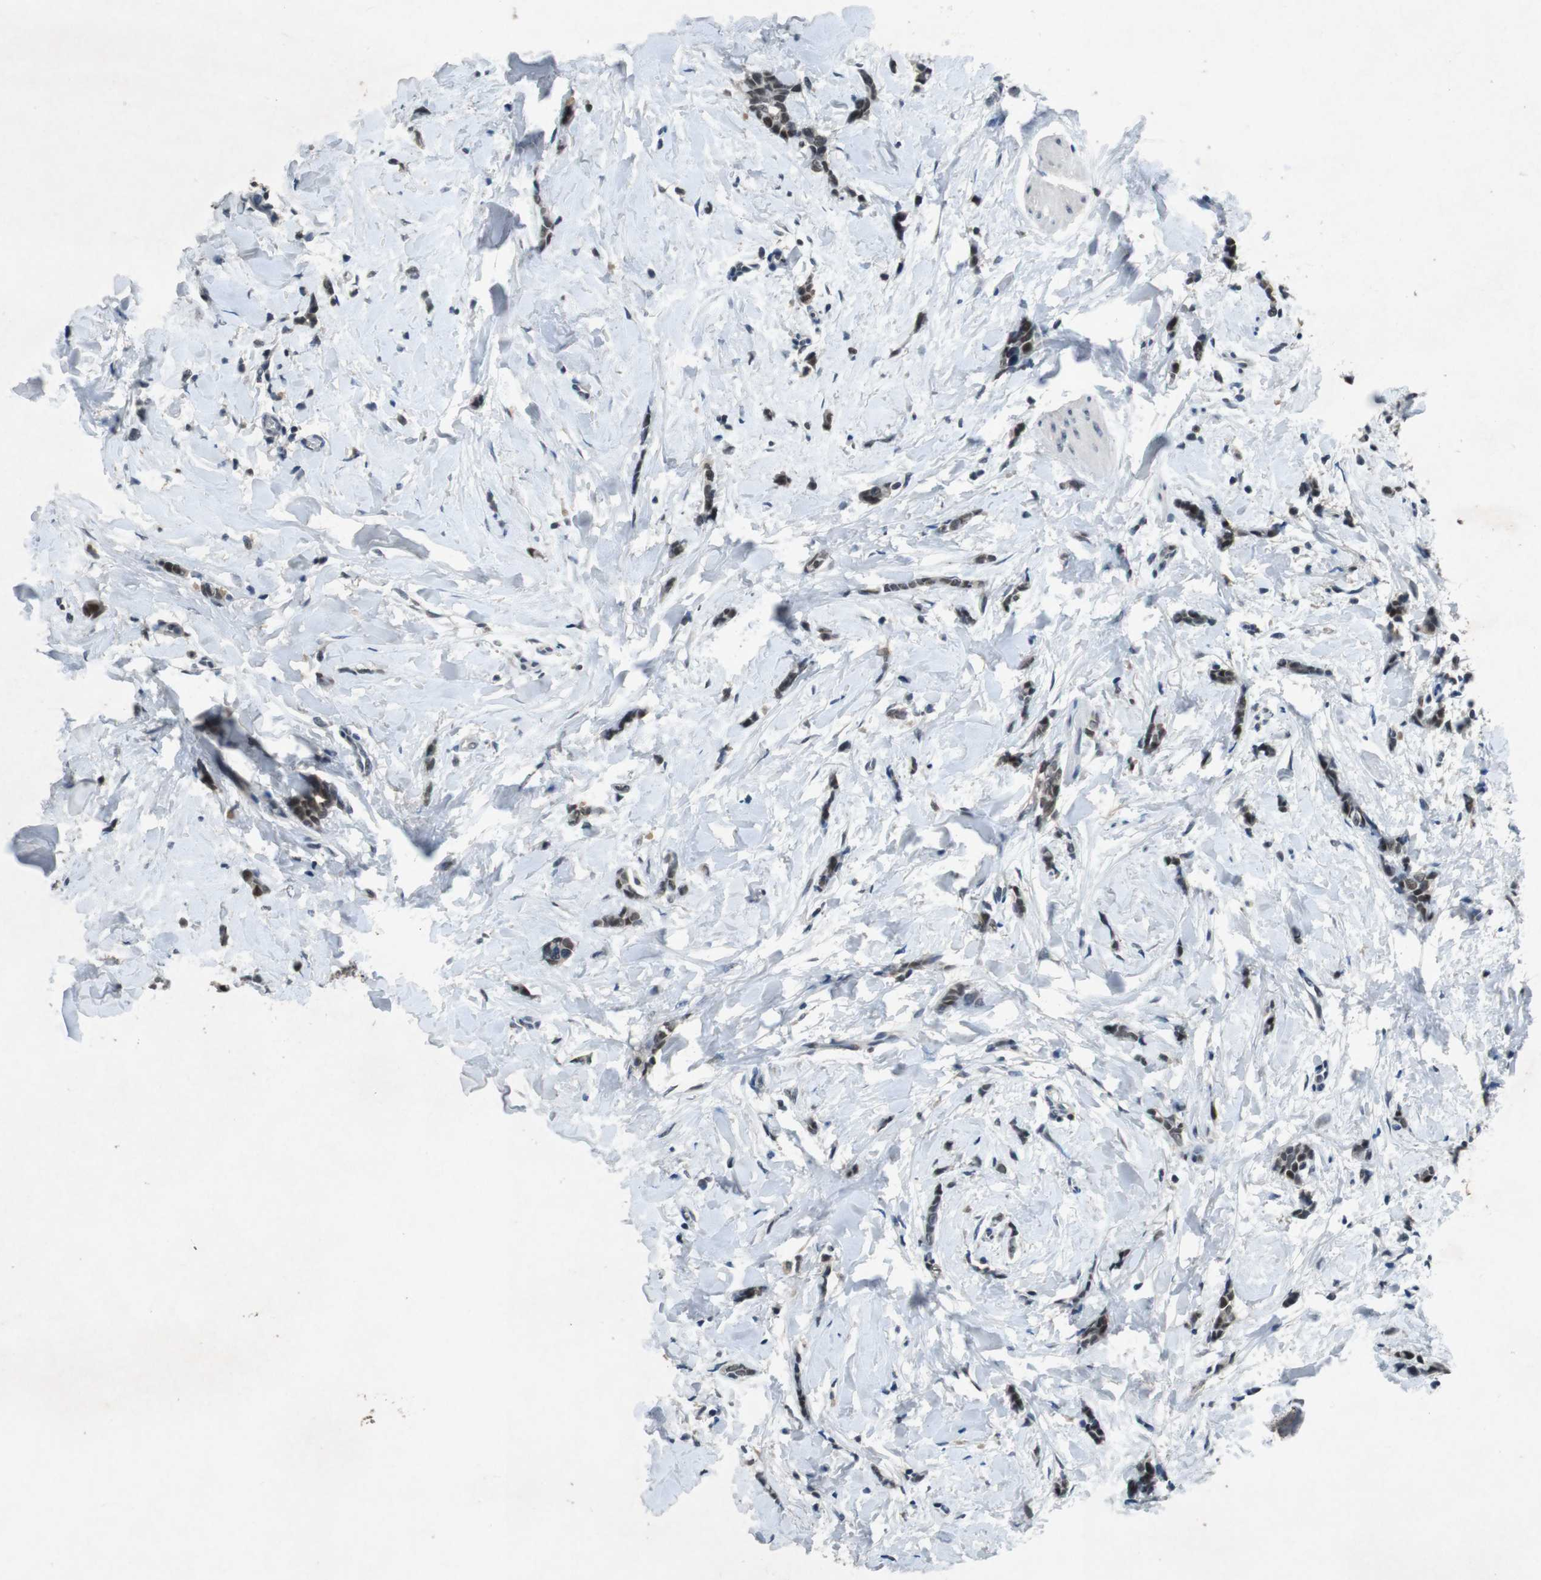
{"staining": {"intensity": "weak", "quantity": "25%-75%", "location": "nuclear"}, "tissue": "breast cancer", "cell_type": "Tumor cells", "image_type": "cancer", "snomed": [{"axis": "morphology", "description": "Lobular carcinoma"}, {"axis": "topography", "description": "Skin"}, {"axis": "topography", "description": "Breast"}], "caption": "Breast cancer (lobular carcinoma) stained for a protein (brown) reveals weak nuclear positive staining in approximately 25%-75% of tumor cells.", "gene": "USP7", "patient": {"sex": "female", "age": 46}}